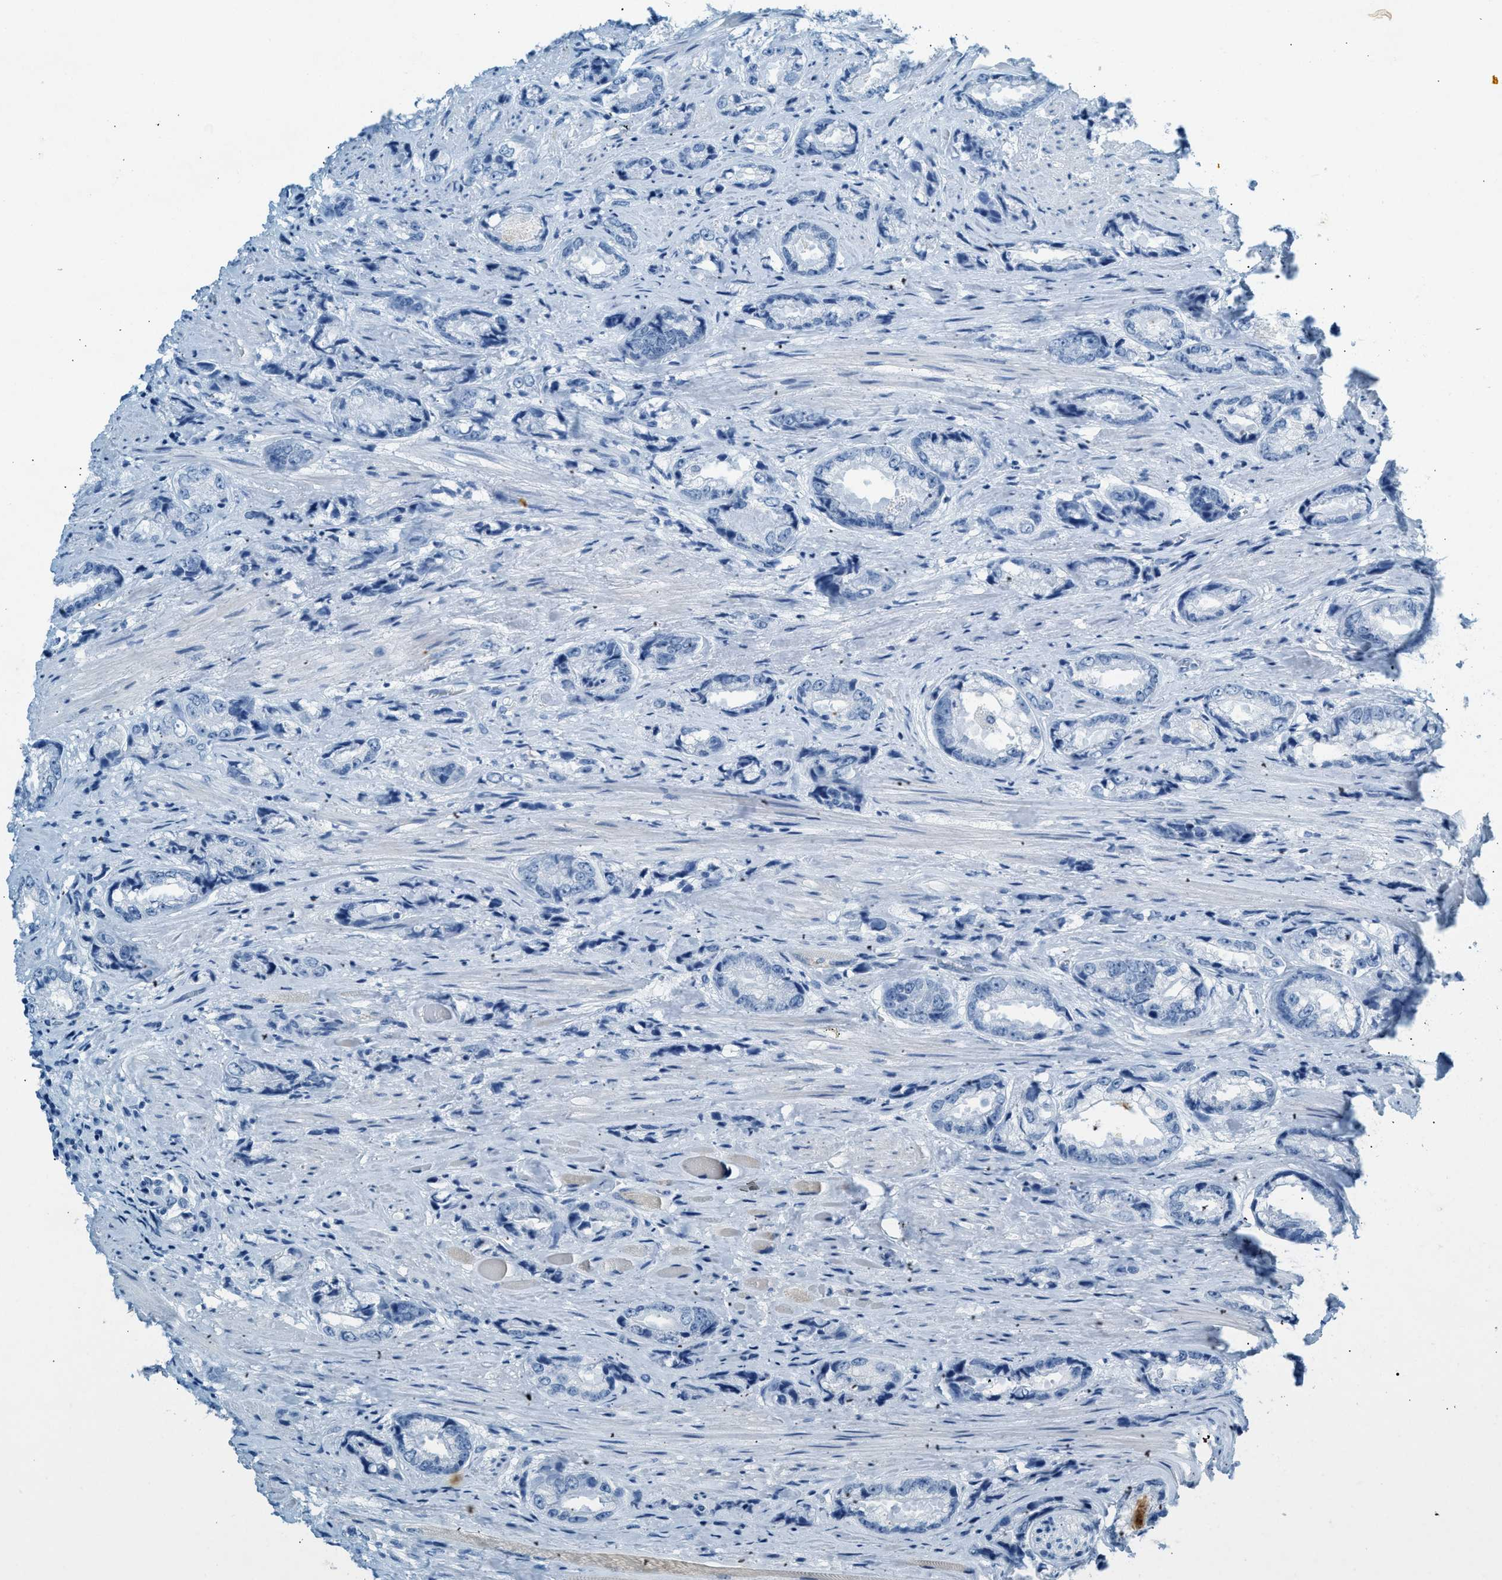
{"staining": {"intensity": "negative", "quantity": "none", "location": "none"}, "tissue": "prostate cancer", "cell_type": "Tumor cells", "image_type": "cancer", "snomed": [{"axis": "morphology", "description": "Adenocarcinoma, High grade"}, {"axis": "topography", "description": "Prostate"}], "caption": "The immunohistochemistry (IHC) photomicrograph has no significant expression in tumor cells of adenocarcinoma (high-grade) (prostate) tissue.", "gene": "HHATL", "patient": {"sex": "male", "age": 61}}